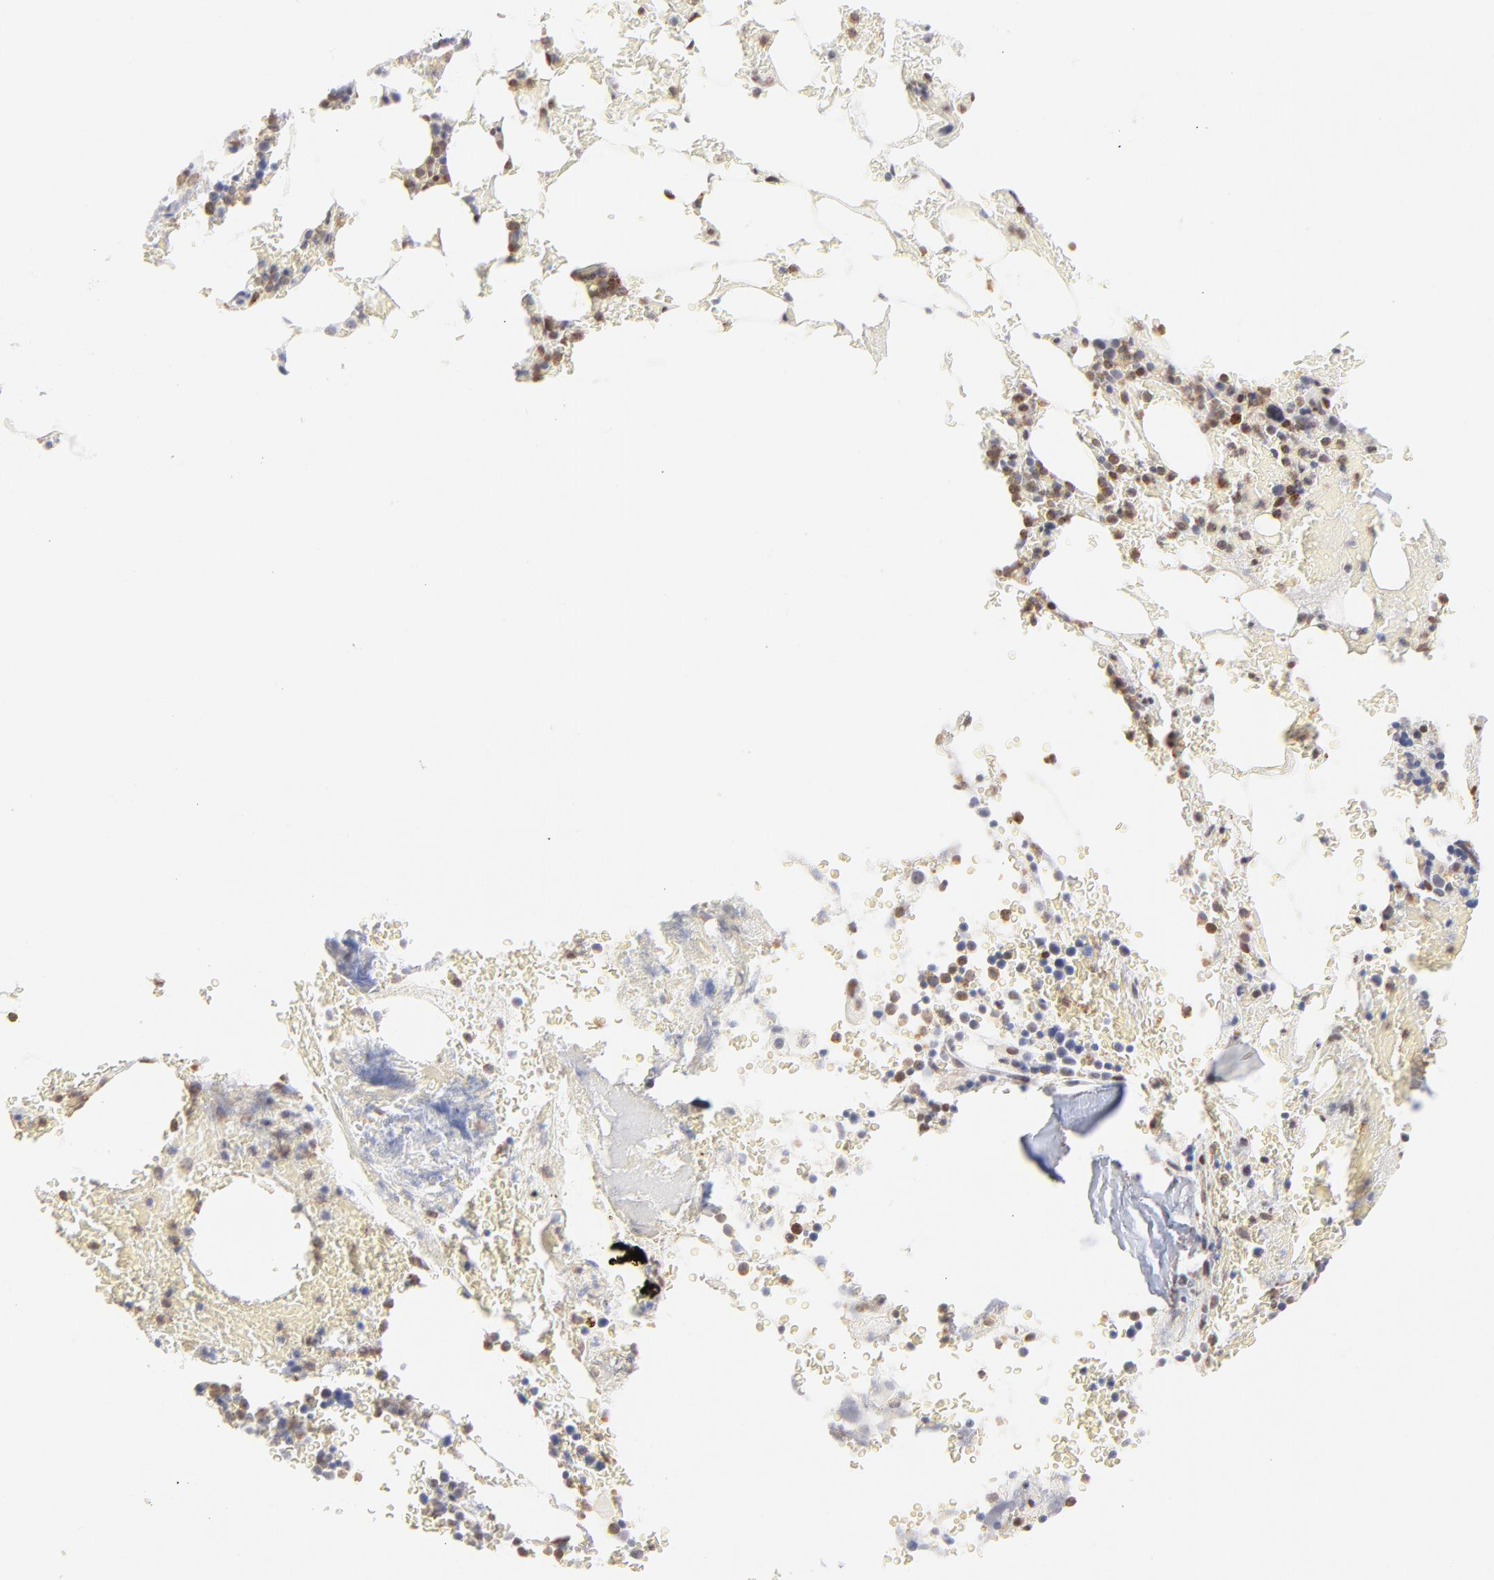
{"staining": {"intensity": "moderate", "quantity": "<25%", "location": "nuclear"}, "tissue": "bone marrow", "cell_type": "Hematopoietic cells", "image_type": "normal", "snomed": [{"axis": "morphology", "description": "Normal tissue, NOS"}, {"axis": "topography", "description": "Bone marrow"}], "caption": "Brown immunohistochemical staining in benign bone marrow reveals moderate nuclear positivity in about <25% of hematopoietic cells. The staining is performed using DAB (3,3'-diaminobenzidine) brown chromogen to label protein expression. The nuclei are counter-stained blue using hematoxylin.", "gene": "PBX1", "patient": {"sex": "female", "age": 73}}